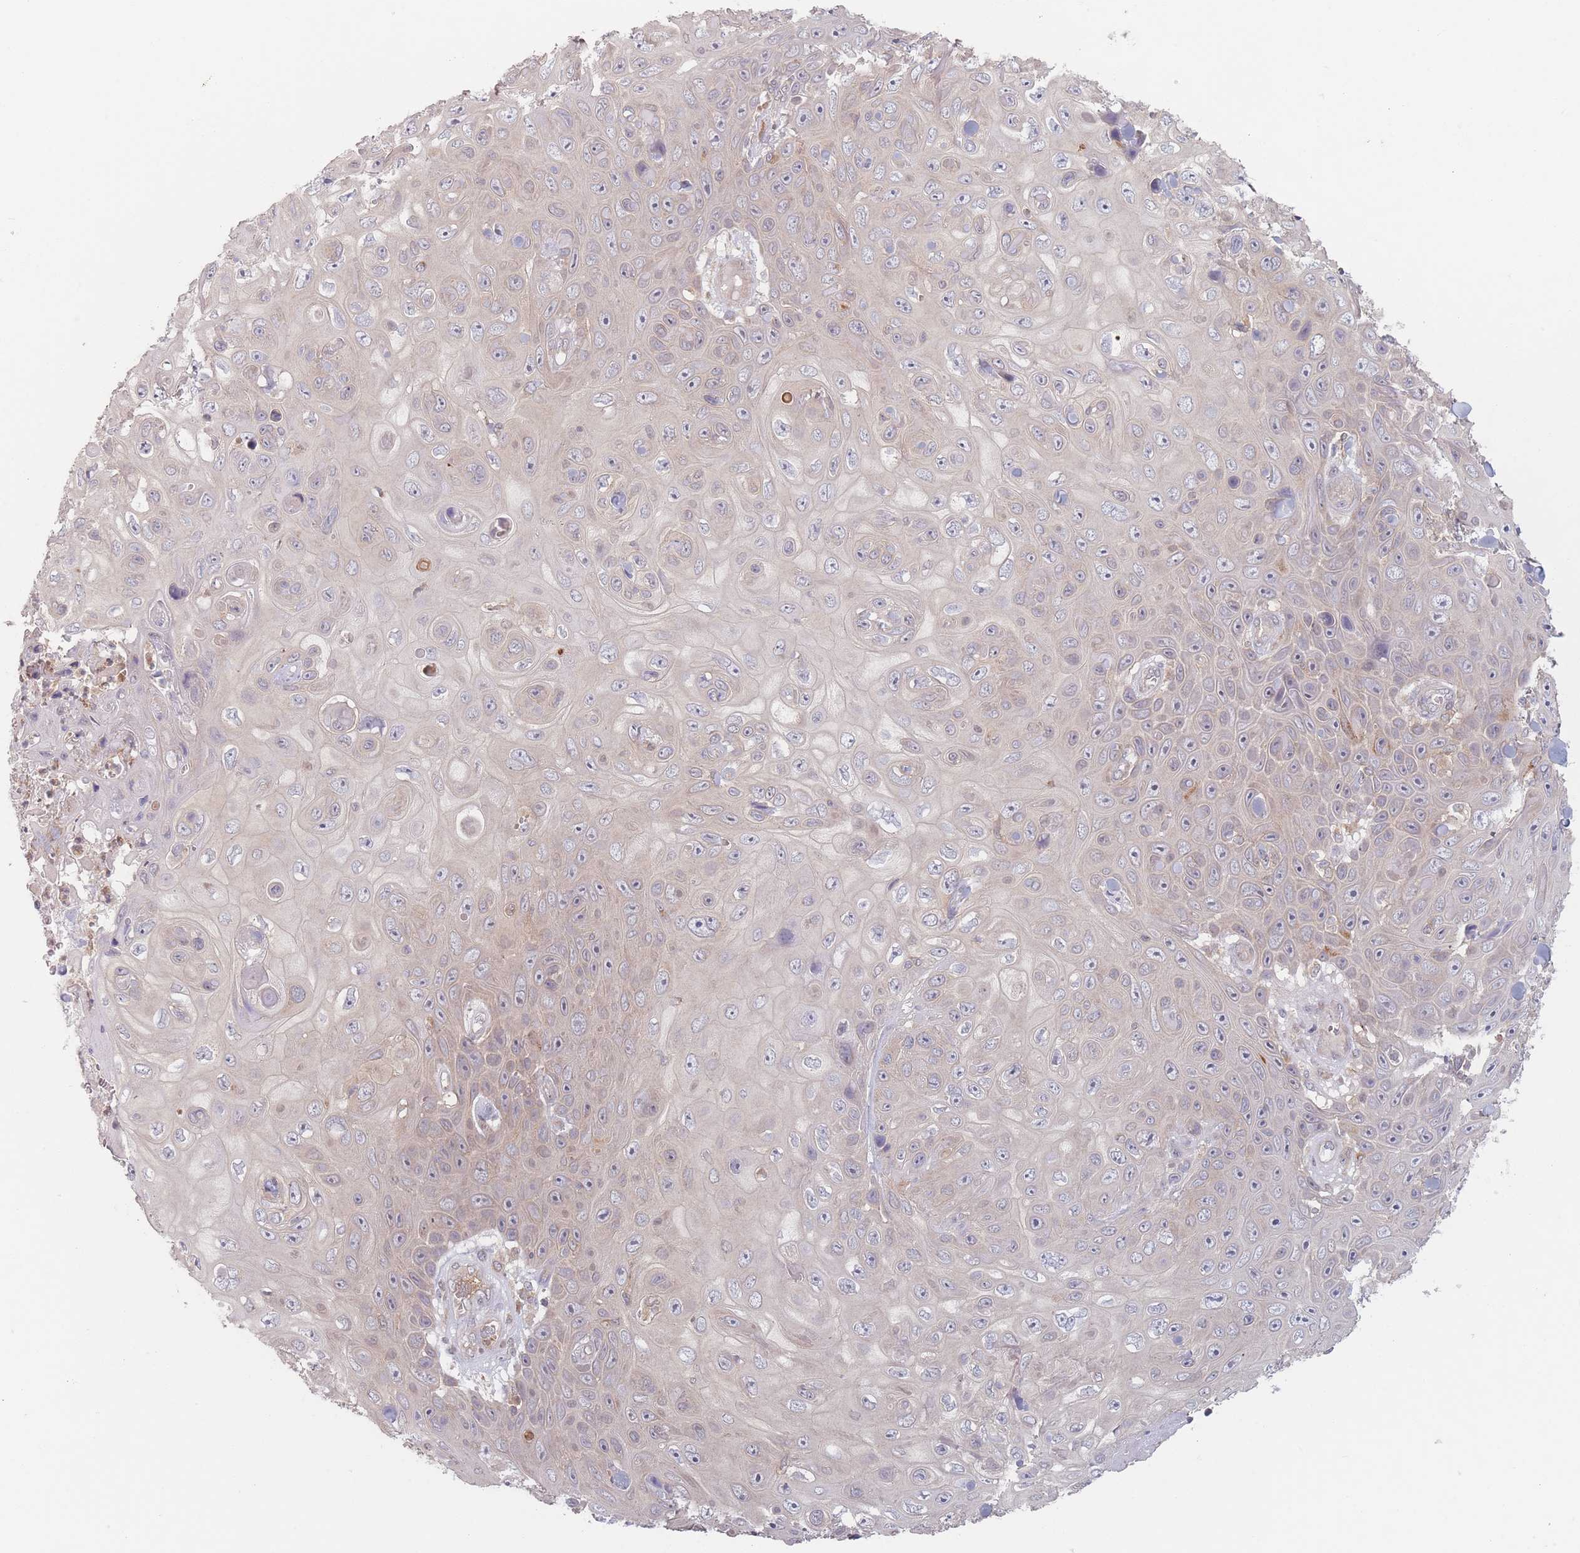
{"staining": {"intensity": "negative", "quantity": "none", "location": "none"}, "tissue": "skin cancer", "cell_type": "Tumor cells", "image_type": "cancer", "snomed": [{"axis": "morphology", "description": "Squamous cell carcinoma, NOS"}, {"axis": "topography", "description": "Skin"}], "caption": "Skin cancer (squamous cell carcinoma) was stained to show a protein in brown. There is no significant expression in tumor cells.", "gene": "PPM1A", "patient": {"sex": "male", "age": 82}}